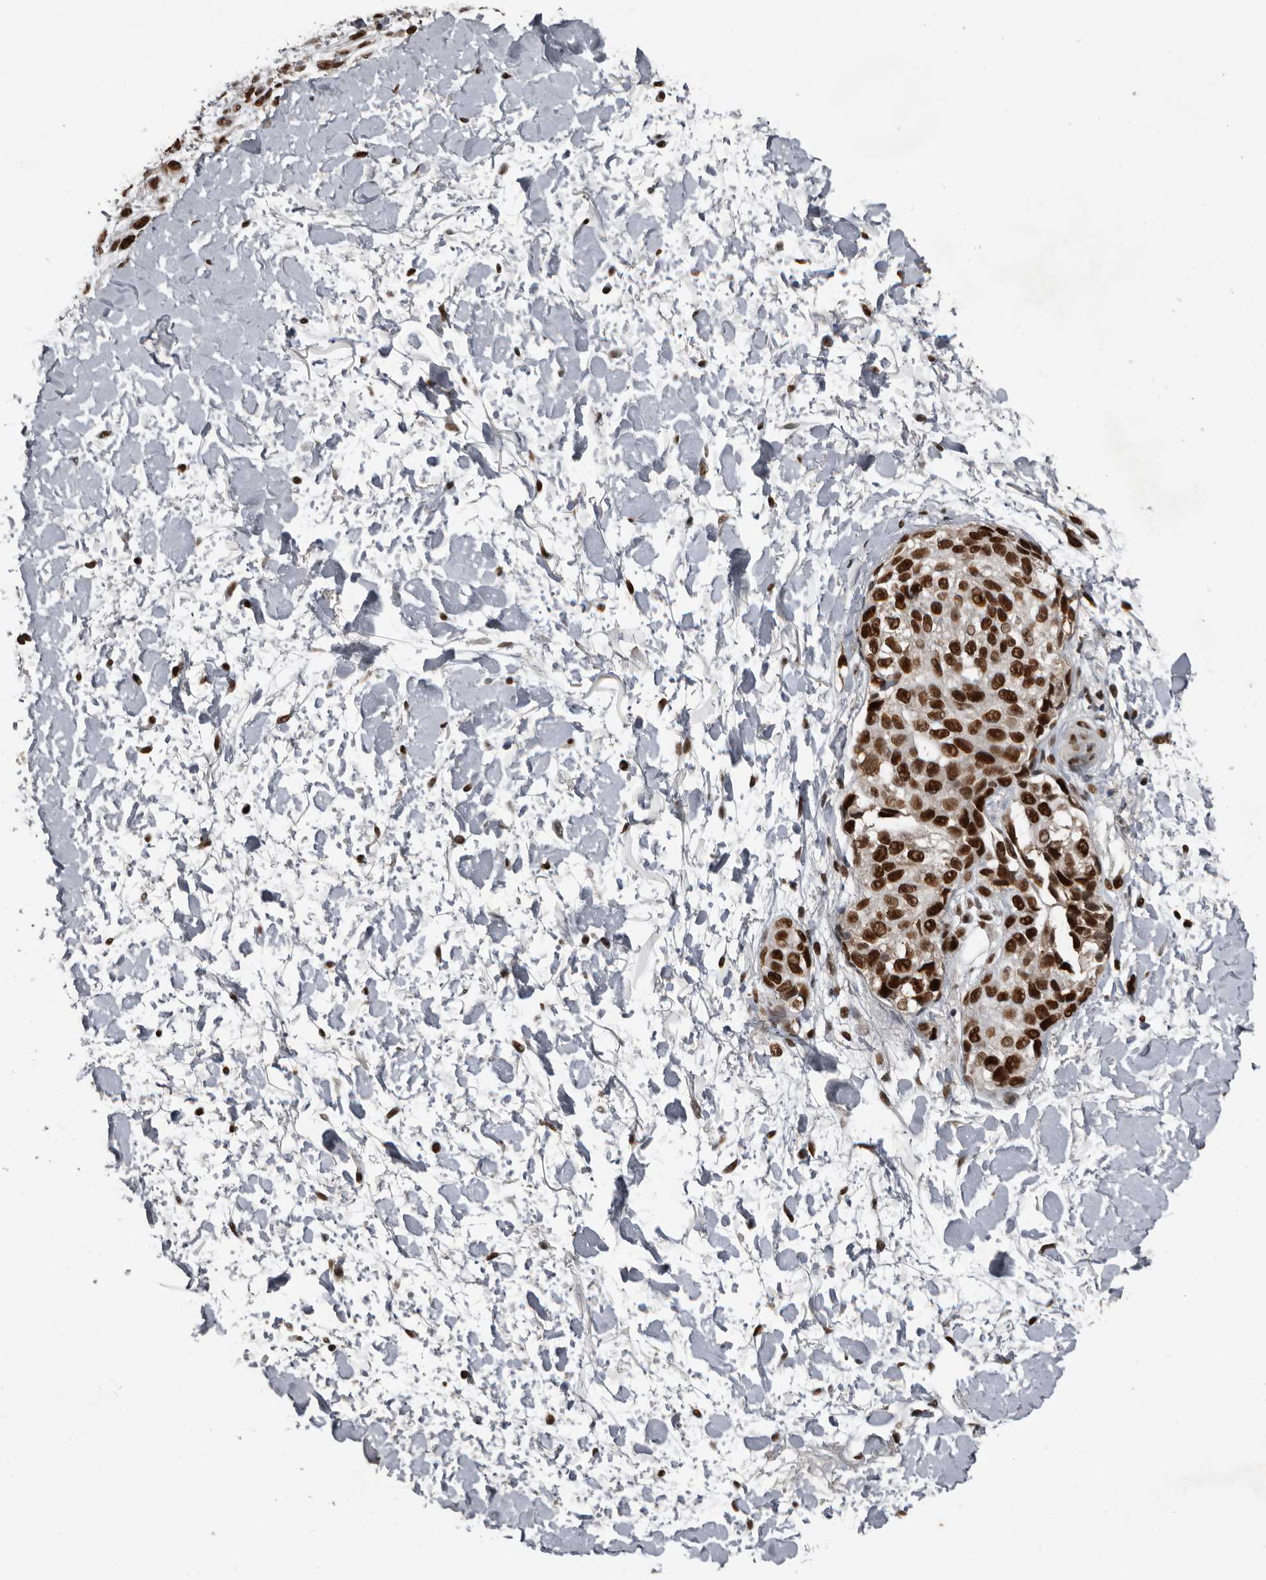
{"staining": {"intensity": "strong", "quantity": ">75%", "location": "nuclear"}, "tissue": "melanoma", "cell_type": "Tumor cells", "image_type": "cancer", "snomed": [{"axis": "morphology", "description": "Malignant melanoma, Metastatic site"}, {"axis": "topography", "description": "Skin"}], "caption": "Protein expression analysis of melanoma displays strong nuclear positivity in about >75% of tumor cells.", "gene": "CHD1L", "patient": {"sex": "female", "age": 72}}